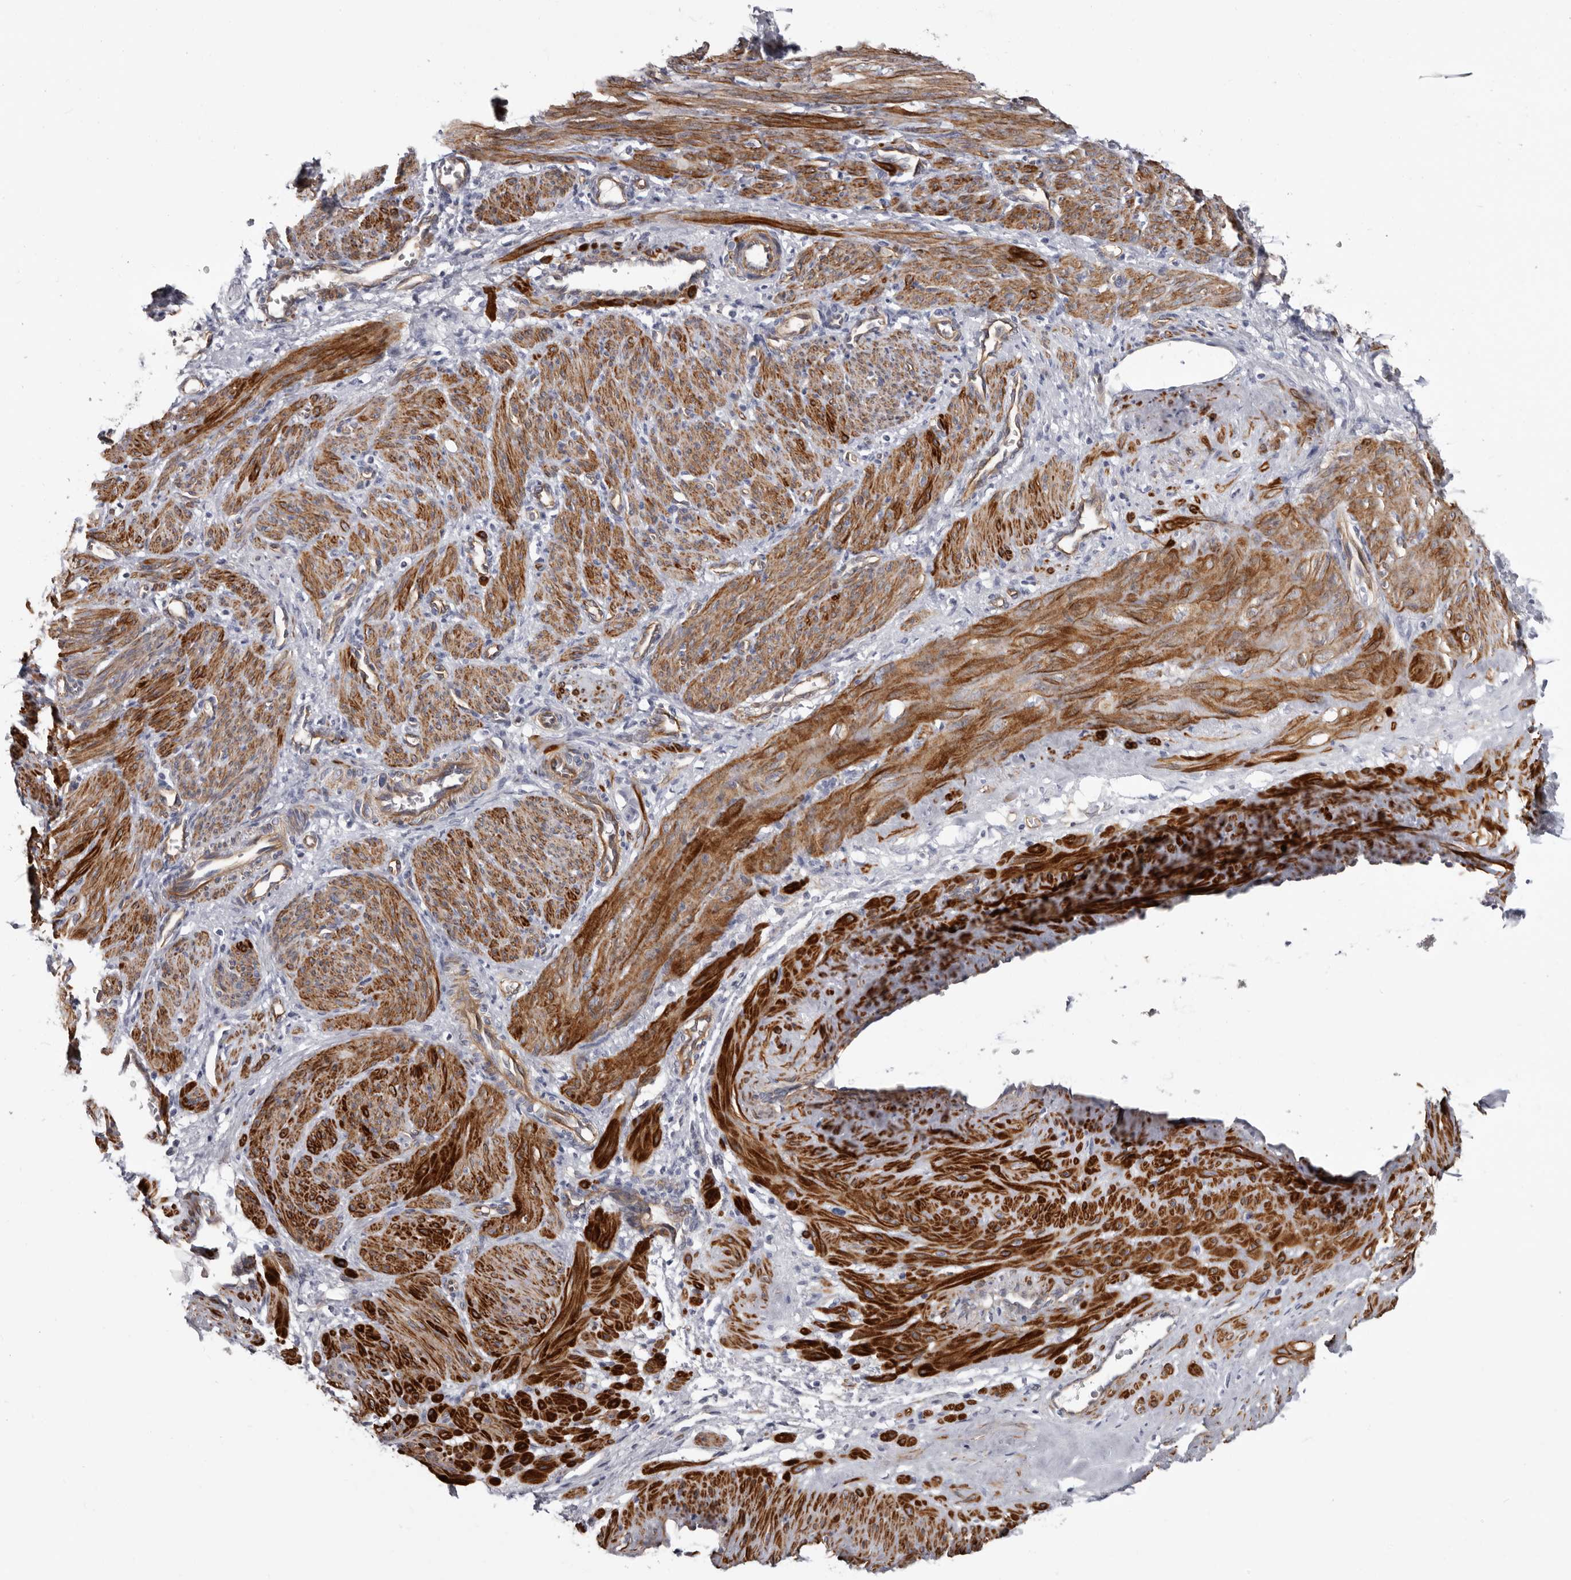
{"staining": {"intensity": "strong", "quantity": ">75%", "location": "cytoplasmic/membranous"}, "tissue": "smooth muscle", "cell_type": "Smooth muscle cells", "image_type": "normal", "snomed": [{"axis": "morphology", "description": "Normal tissue, NOS"}, {"axis": "topography", "description": "Endometrium"}], "caption": "Immunohistochemical staining of benign human smooth muscle shows >75% levels of strong cytoplasmic/membranous protein positivity in approximately >75% of smooth muscle cells. The staining was performed using DAB (3,3'-diaminobenzidine), with brown indicating positive protein expression. Nuclei are stained blue with hematoxylin.", "gene": "ADGRL4", "patient": {"sex": "female", "age": 33}}